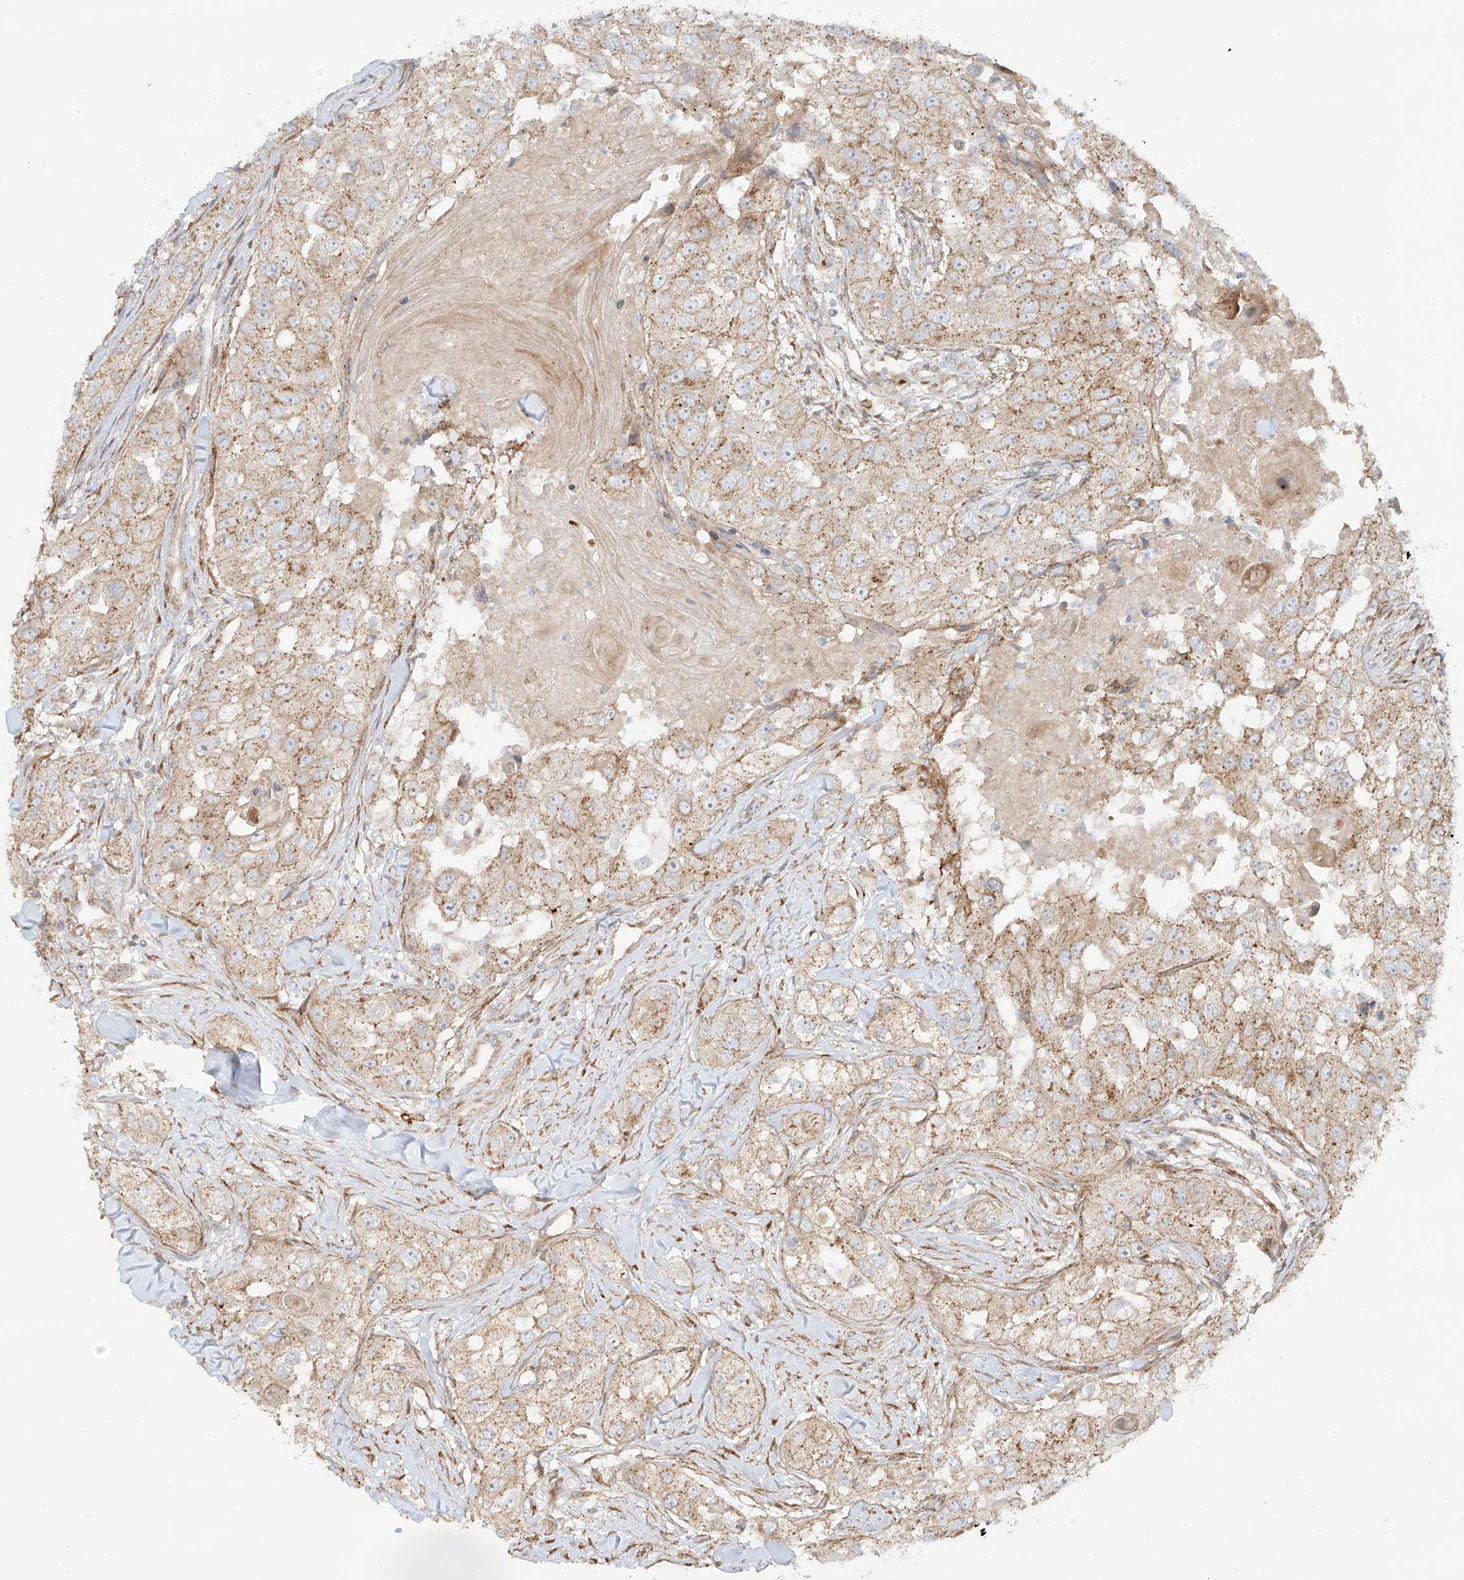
{"staining": {"intensity": "moderate", "quantity": ">75%", "location": "cytoplasmic/membranous"}, "tissue": "head and neck cancer", "cell_type": "Tumor cells", "image_type": "cancer", "snomed": [{"axis": "morphology", "description": "Normal tissue, NOS"}, {"axis": "morphology", "description": "Squamous cell carcinoma, NOS"}, {"axis": "topography", "description": "Skeletal muscle"}, {"axis": "topography", "description": "Head-Neck"}], "caption": "Human head and neck squamous cell carcinoma stained with a protein marker reveals moderate staining in tumor cells.", "gene": "ZNF287", "patient": {"sex": "male", "age": 51}}